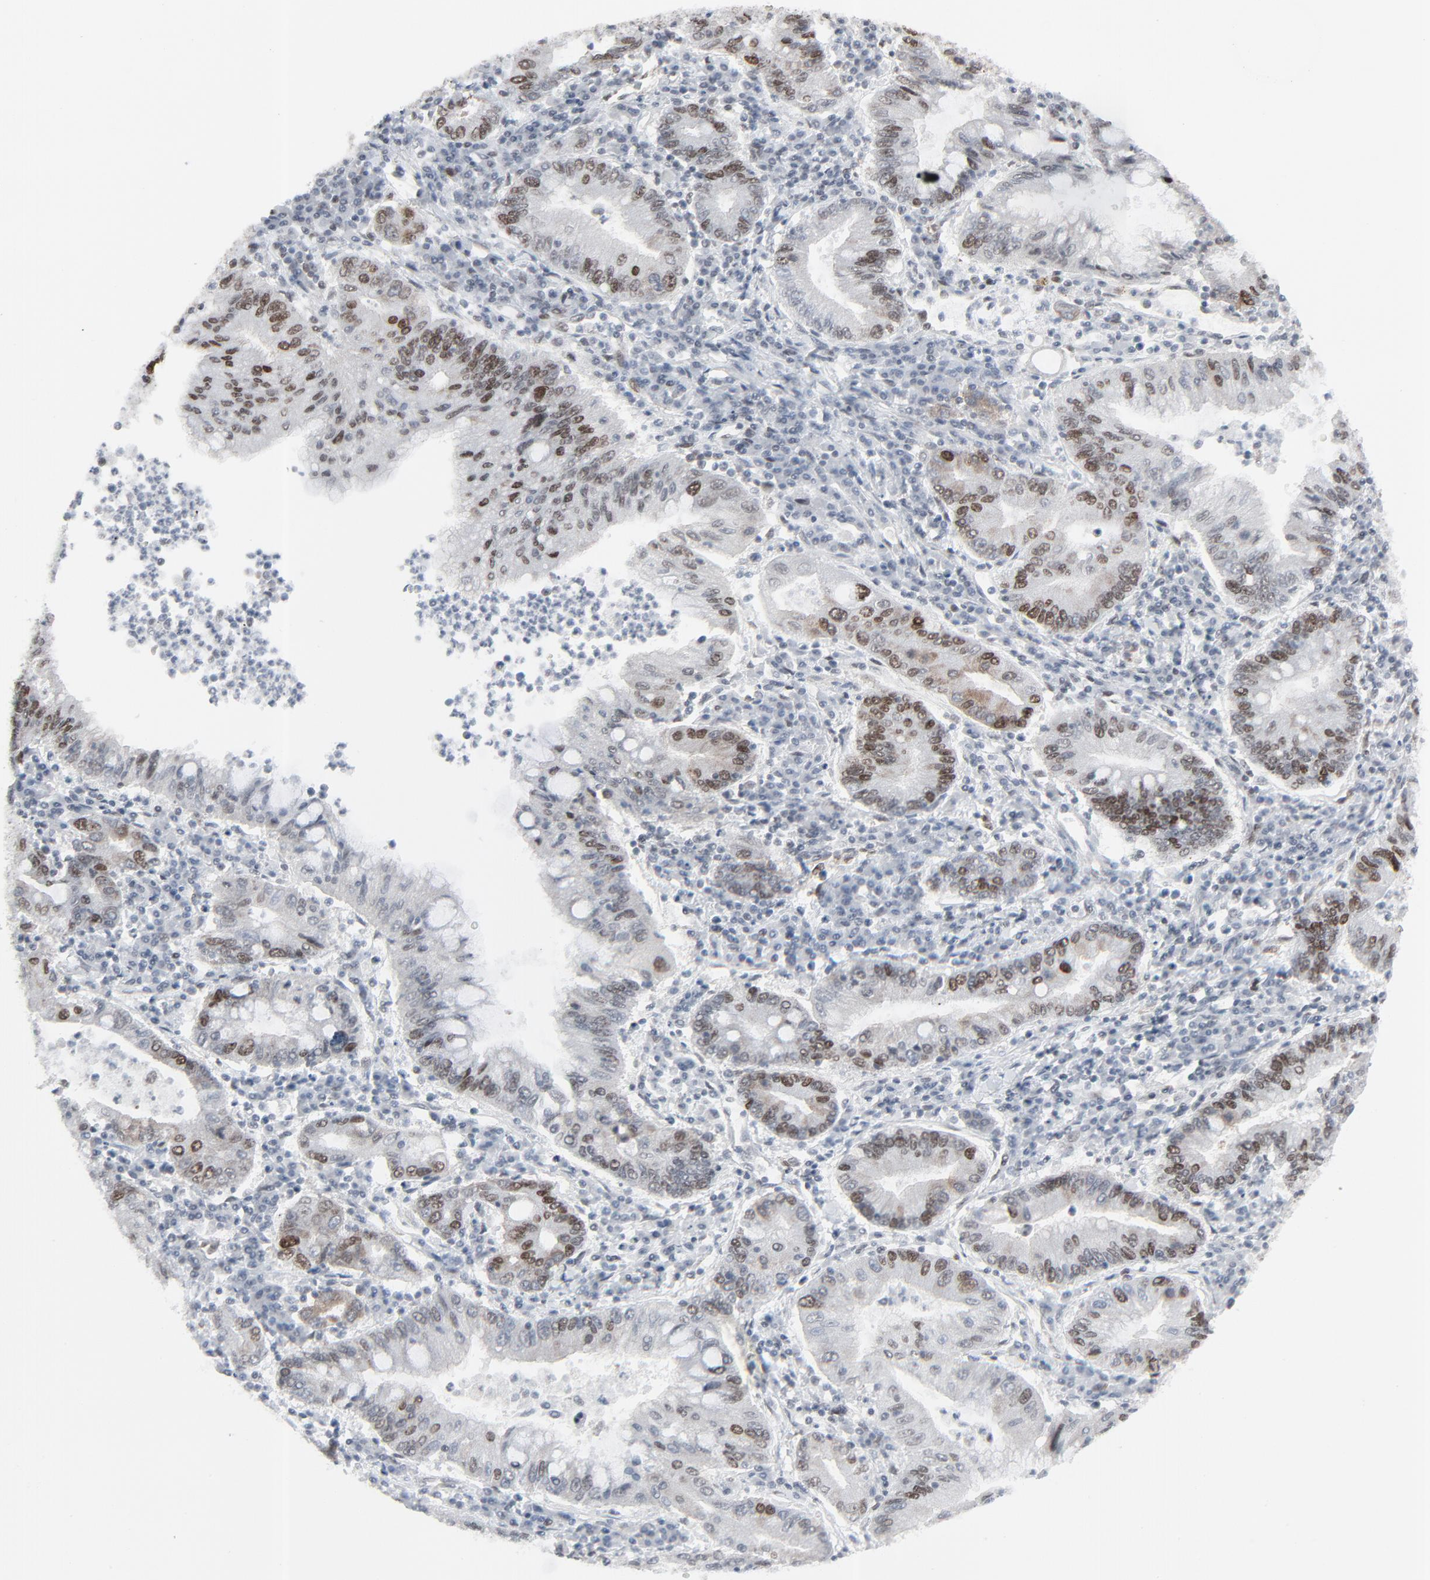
{"staining": {"intensity": "moderate", "quantity": "25%-75%", "location": "nuclear"}, "tissue": "stomach cancer", "cell_type": "Tumor cells", "image_type": "cancer", "snomed": [{"axis": "morphology", "description": "Normal tissue, NOS"}, {"axis": "morphology", "description": "Adenocarcinoma, NOS"}, {"axis": "topography", "description": "Esophagus"}, {"axis": "topography", "description": "Stomach, upper"}, {"axis": "topography", "description": "Peripheral nerve tissue"}], "caption": "Protein analysis of adenocarcinoma (stomach) tissue shows moderate nuclear expression in about 25%-75% of tumor cells. (DAB IHC, brown staining for protein, blue staining for nuclei).", "gene": "FBXO28", "patient": {"sex": "male", "age": 62}}